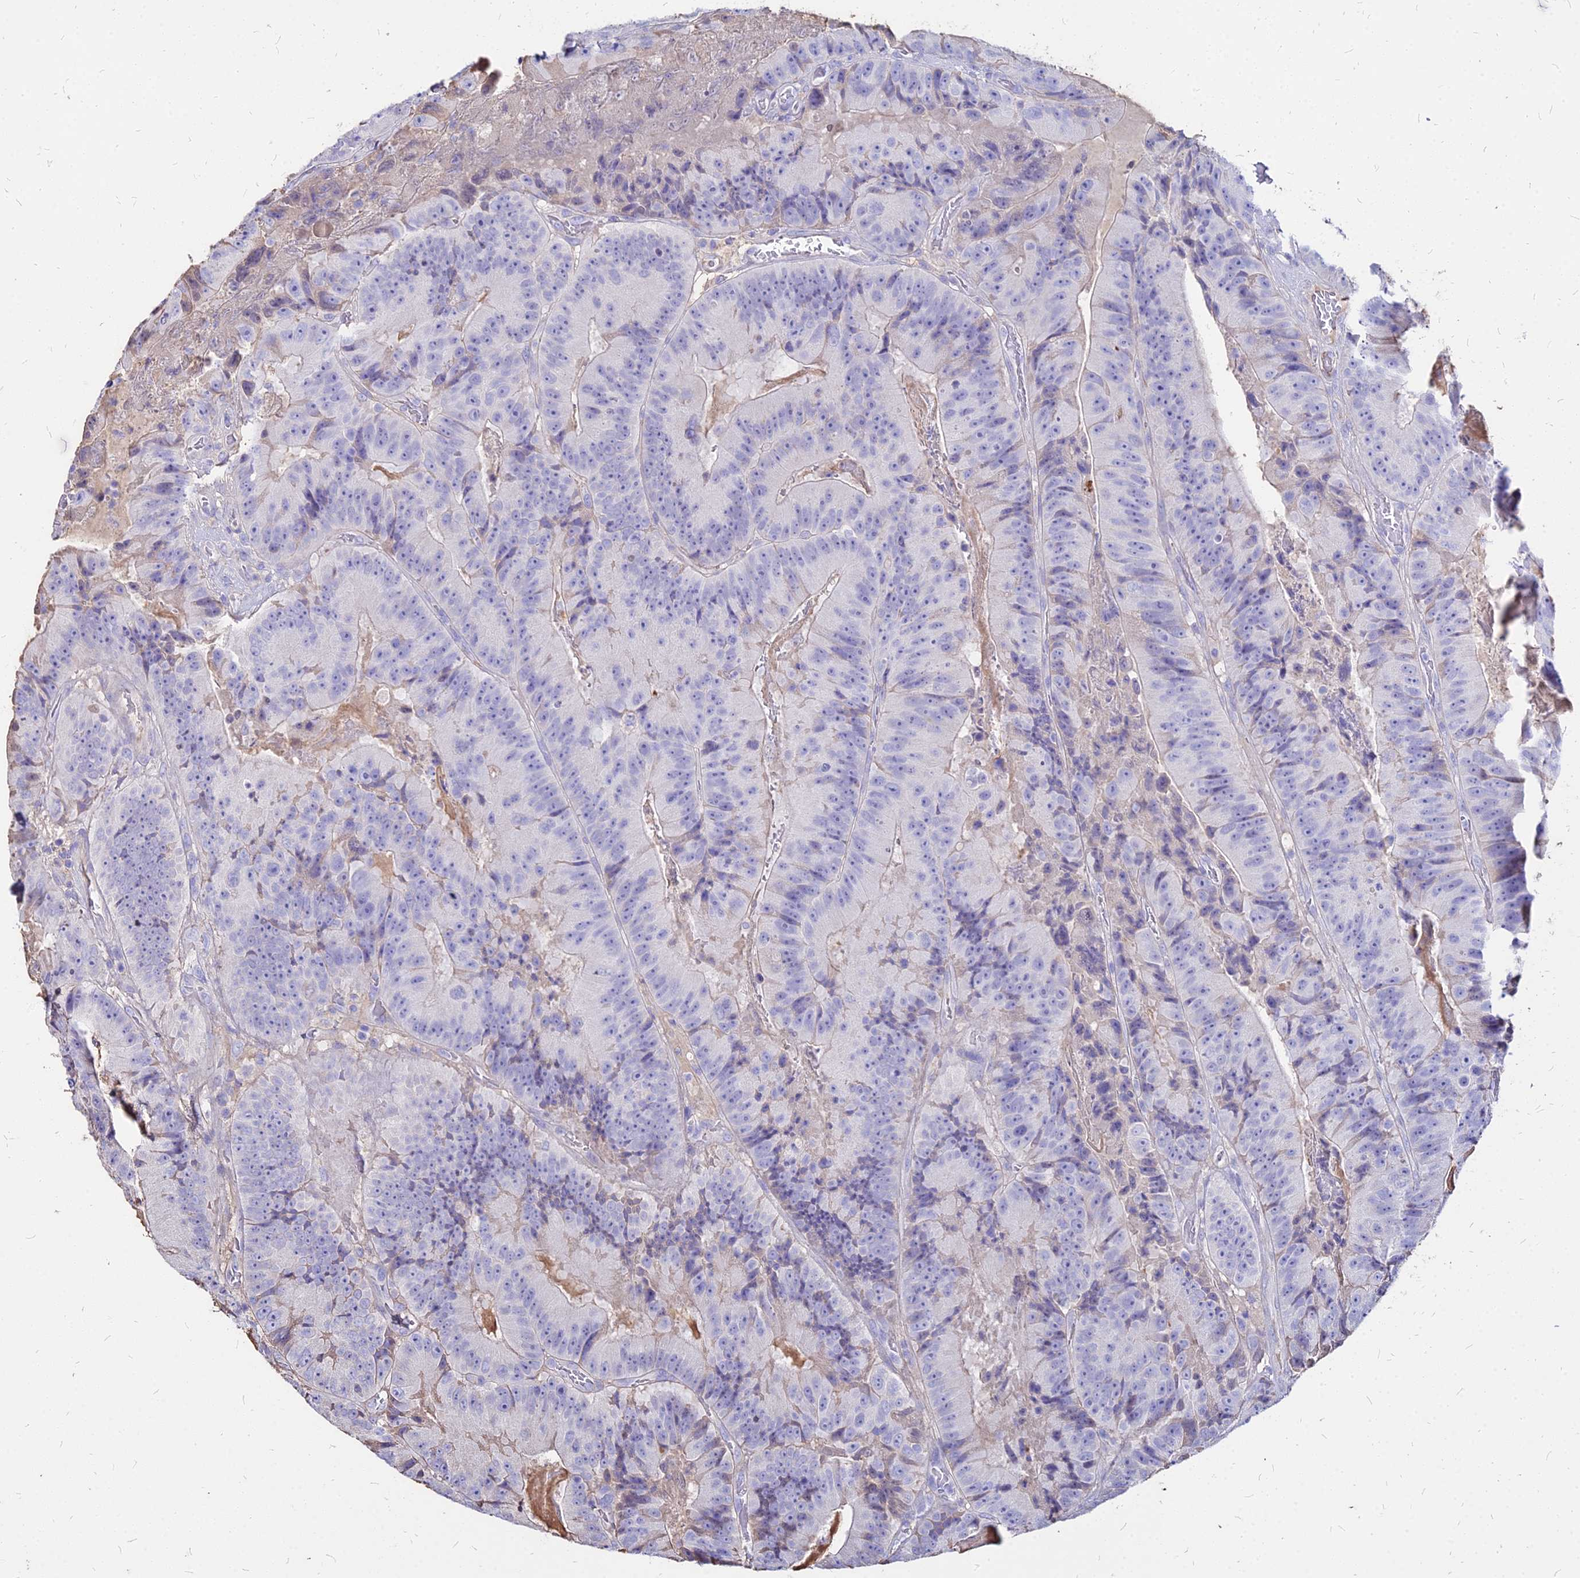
{"staining": {"intensity": "negative", "quantity": "none", "location": "none"}, "tissue": "colorectal cancer", "cell_type": "Tumor cells", "image_type": "cancer", "snomed": [{"axis": "morphology", "description": "Adenocarcinoma, NOS"}, {"axis": "topography", "description": "Colon"}], "caption": "Tumor cells are negative for brown protein staining in colorectal cancer. Nuclei are stained in blue.", "gene": "NME5", "patient": {"sex": "female", "age": 86}}